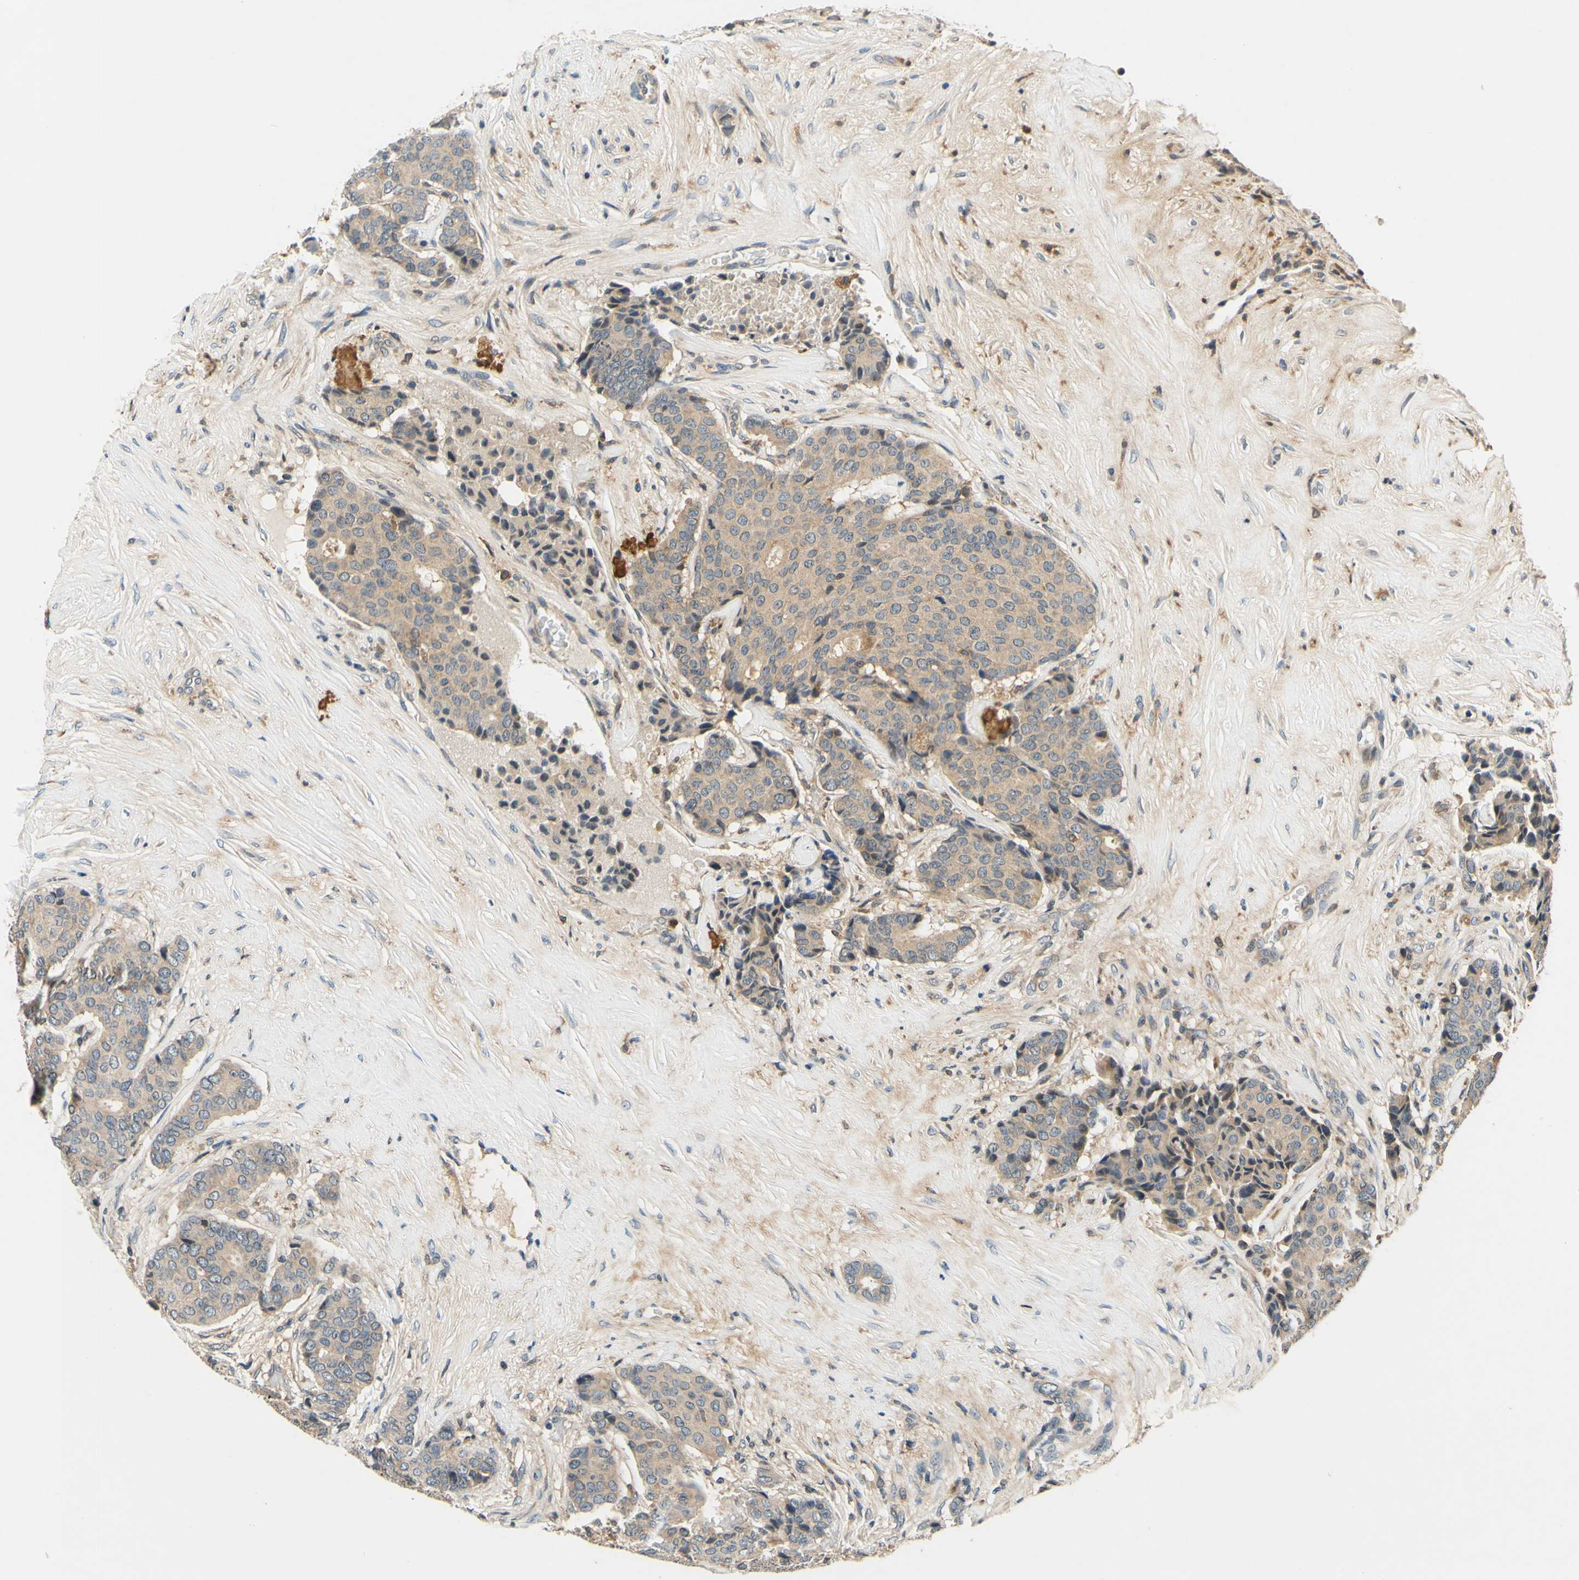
{"staining": {"intensity": "moderate", "quantity": "25%-75%", "location": "cytoplasmic/membranous"}, "tissue": "breast cancer", "cell_type": "Tumor cells", "image_type": "cancer", "snomed": [{"axis": "morphology", "description": "Duct carcinoma"}, {"axis": "topography", "description": "Breast"}], "caption": "Human invasive ductal carcinoma (breast) stained with a protein marker displays moderate staining in tumor cells.", "gene": "PLA2G4A", "patient": {"sex": "female", "age": 75}}